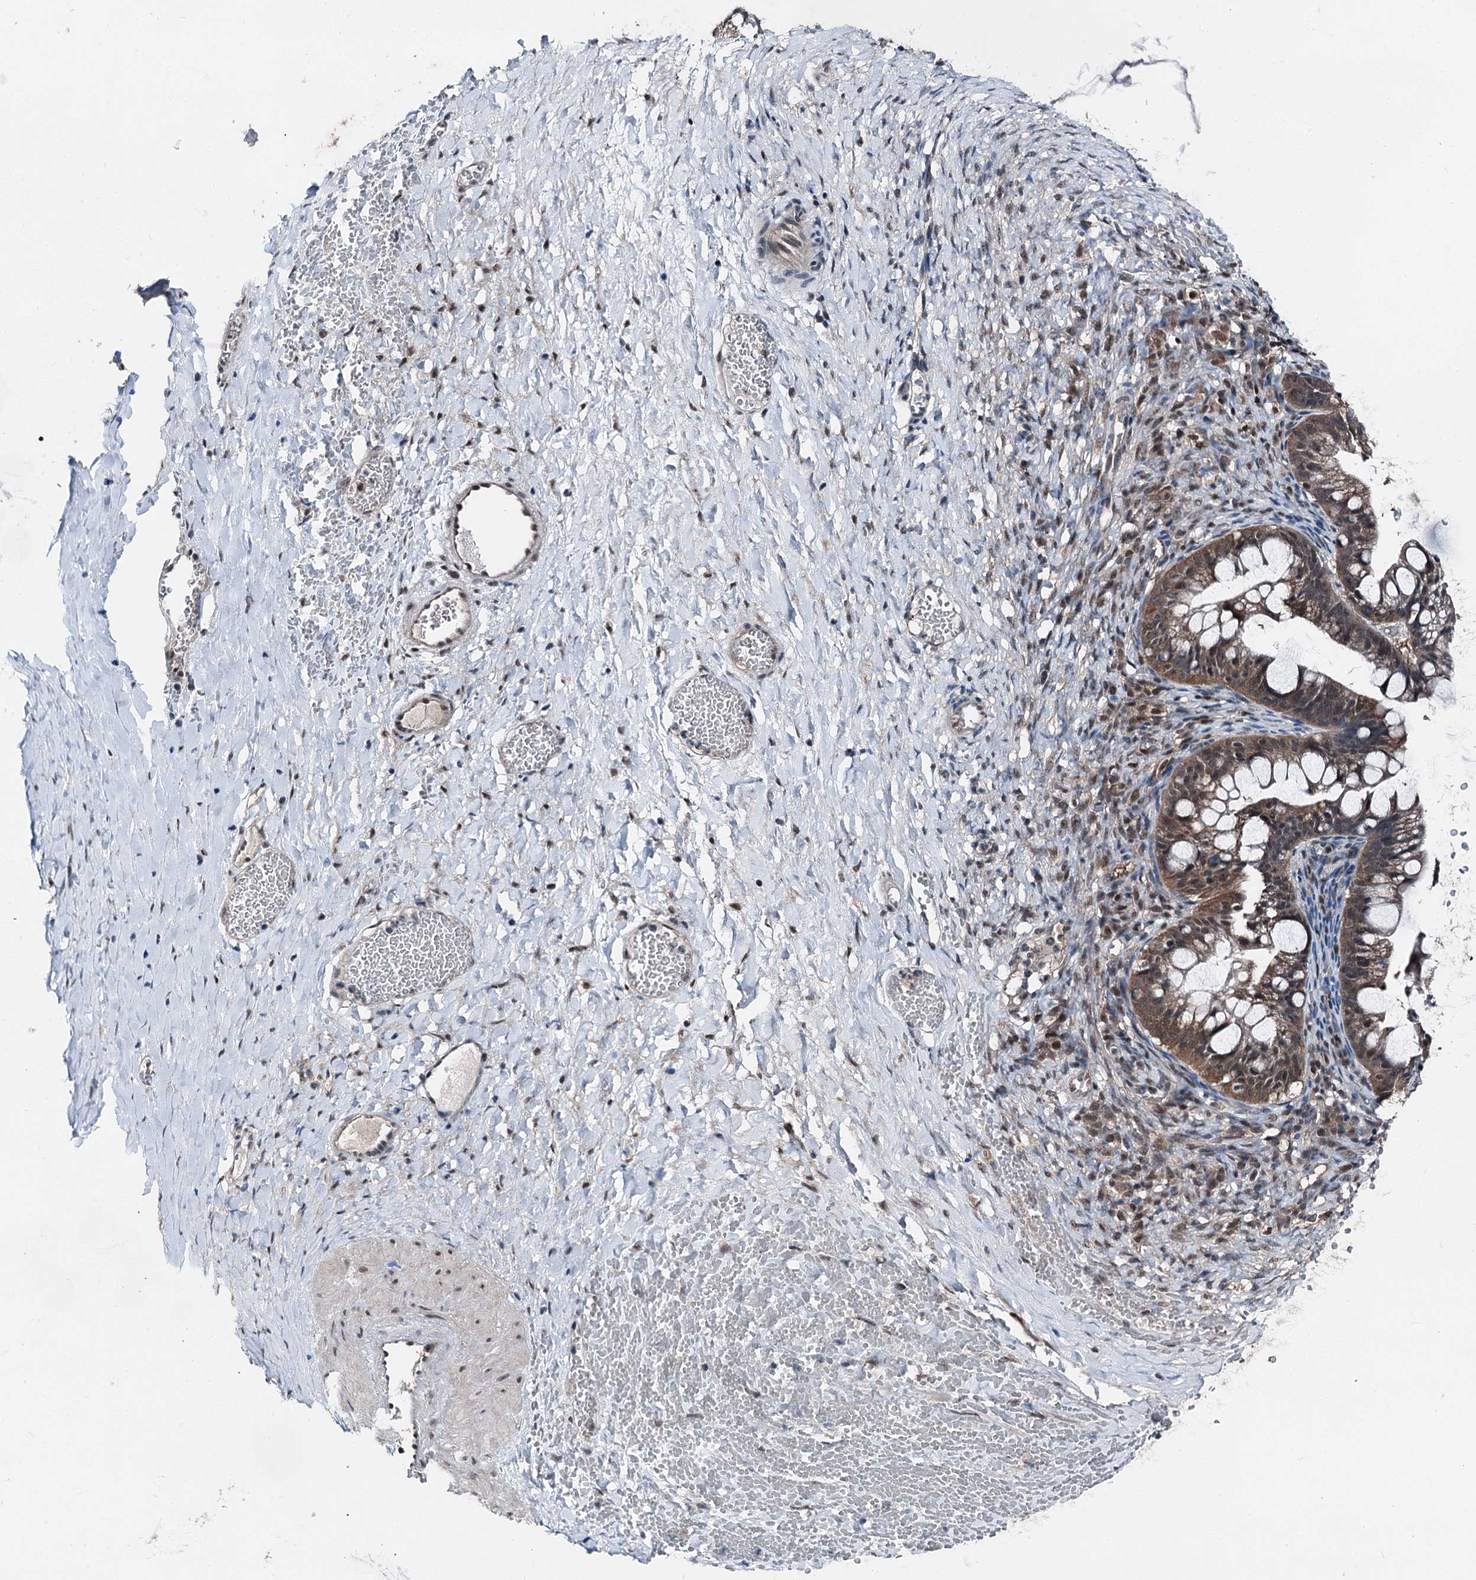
{"staining": {"intensity": "moderate", "quantity": ">75%", "location": "cytoplasmic/membranous,nuclear"}, "tissue": "ovarian cancer", "cell_type": "Tumor cells", "image_type": "cancer", "snomed": [{"axis": "morphology", "description": "Cystadenocarcinoma, mucinous, NOS"}, {"axis": "topography", "description": "Ovary"}], "caption": "The micrograph demonstrates immunohistochemical staining of ovarian cancer (mucinous cystadenocarcinoma). There is moderate cytoplasmic/membranous and nuclear positivity is seen in approximately >75% of tumor cells.", "gene": "PSMD13", "patient": {"sex": "female", "age": 73}}